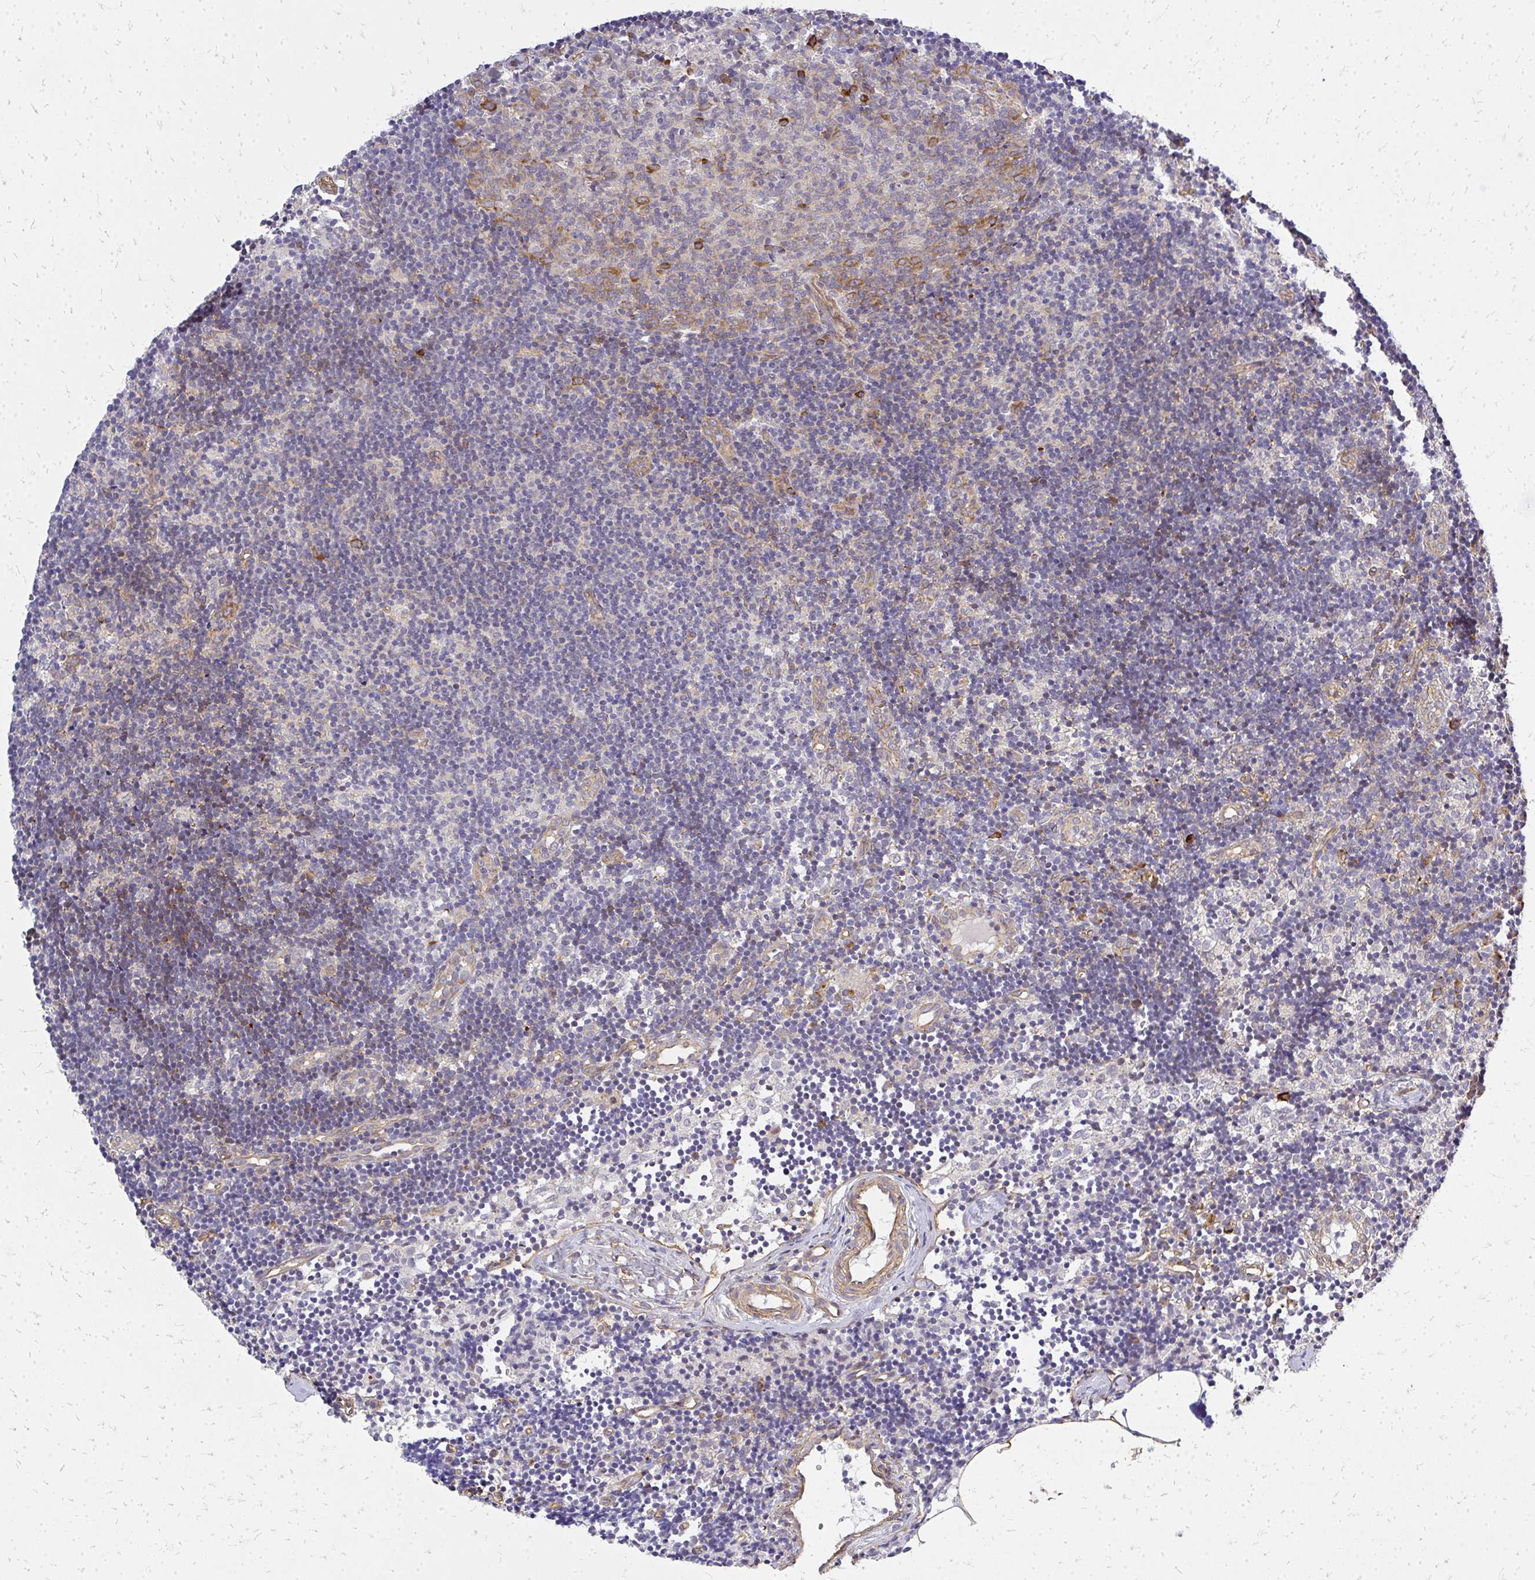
{"staining": {"intensity": "moderate", "quantity": "<25%", "location": "cytoplasmic/membranous"}, "tissue": "lymph node", "cell_type": "Germinal center cells", "image_type": "normal", "snomed": [{"axis": "morphology", "description": "Normal tissue, NOS"}, {"axis": "topography", "description": "Lymph node"}], "caption": "The image exhibits staining of unremarkable lymph node, revealing moderate cytoplasmic/membranous protein staining (brown color) within germinal center cells.", "gene": "ENSG00000258472", "patient": {"sex": "female", "age": 31}}